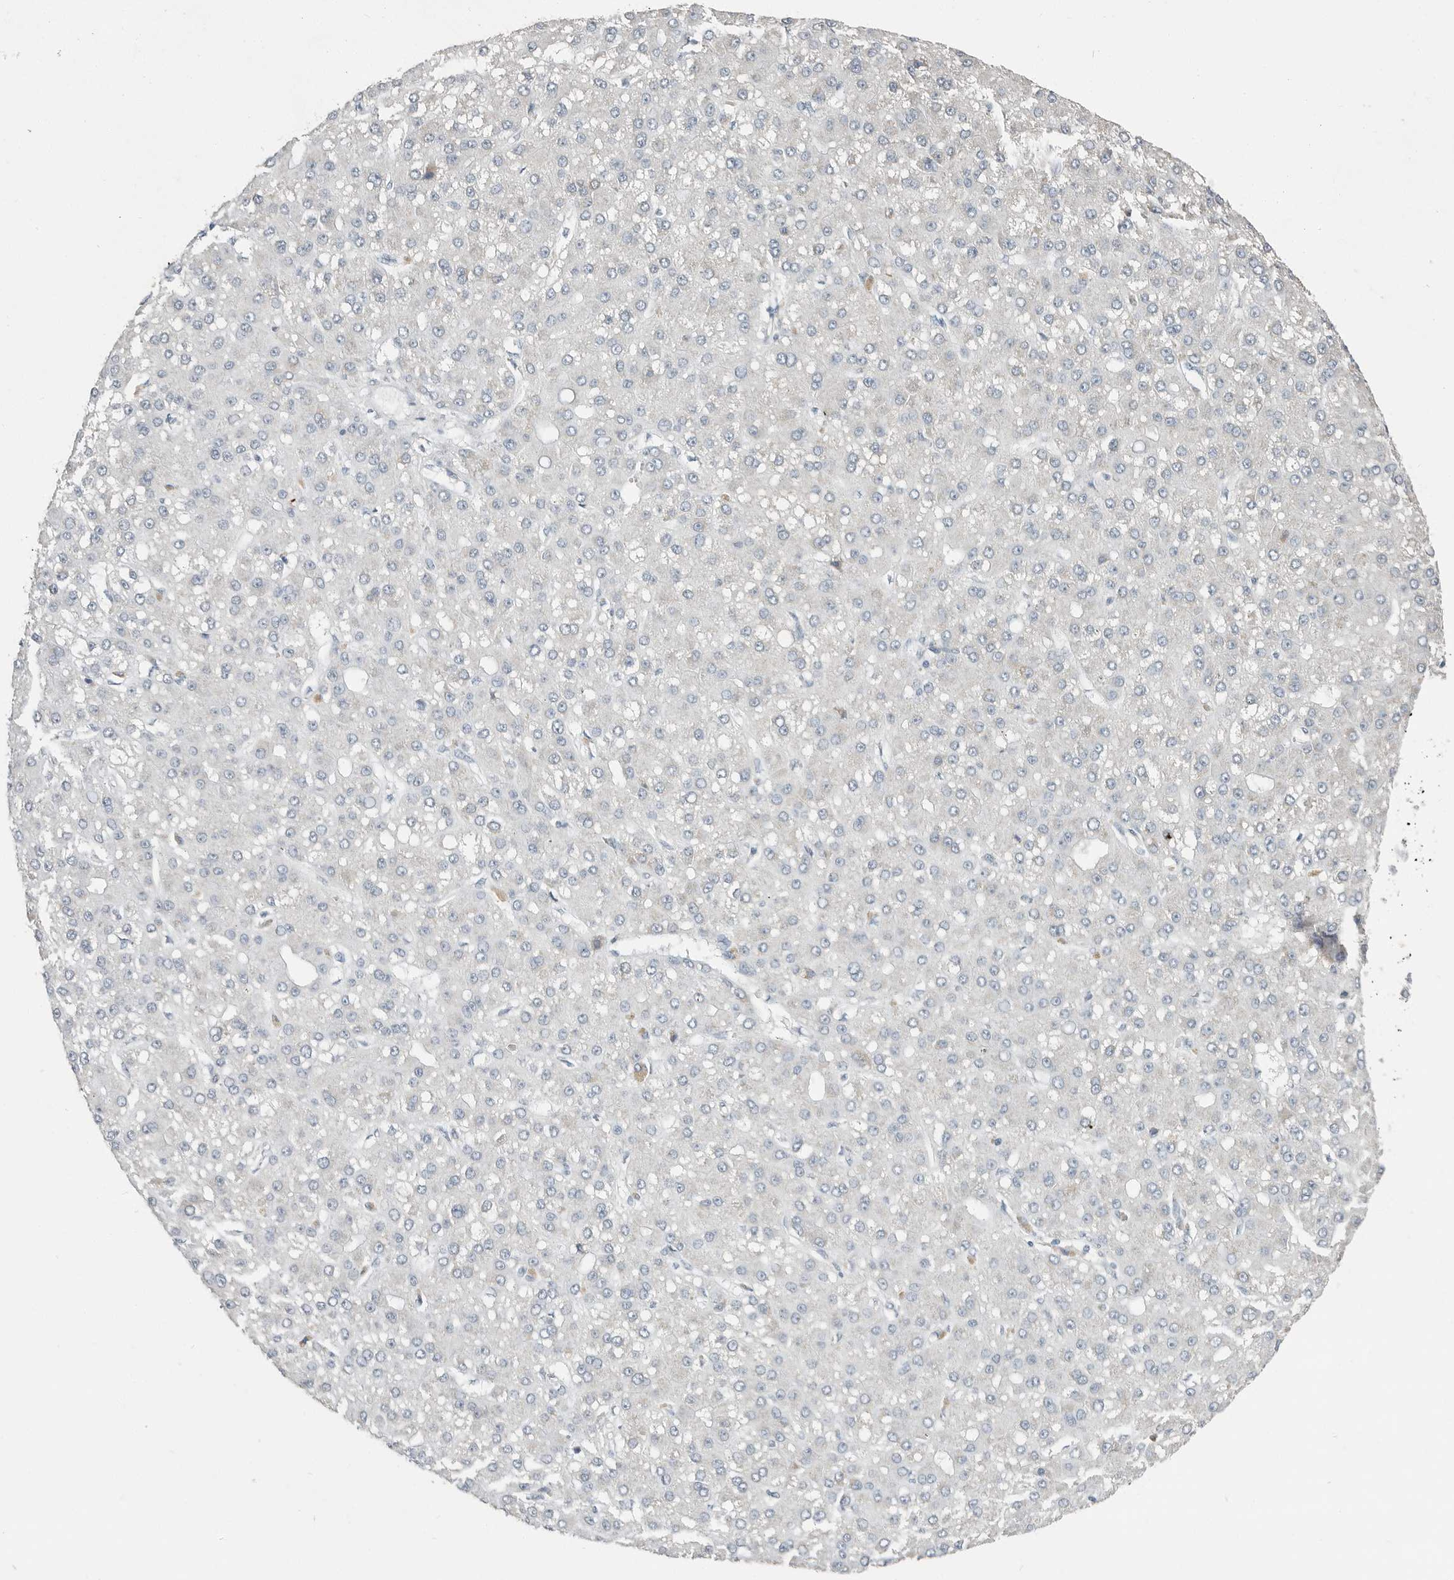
{"staining": {"intensity": "negative", "quantity": "none", "location": "none"}, "tissue": "liver cancer", "cell_type": "Tumor cells", "image_type": "cancer", "snomed": [{"axis": "morphology", "description": "Carcinoma, Hepatocellular, NOS"}, {"axis": "topography", "description": "Liver"}], "caption": "This is an IHC micrograph of liver cancer (hepatocellular carcinoma). There is no positivity in tumor cells.", "gene": "PLN", "patient": {"sex": "male", "age": 67}}